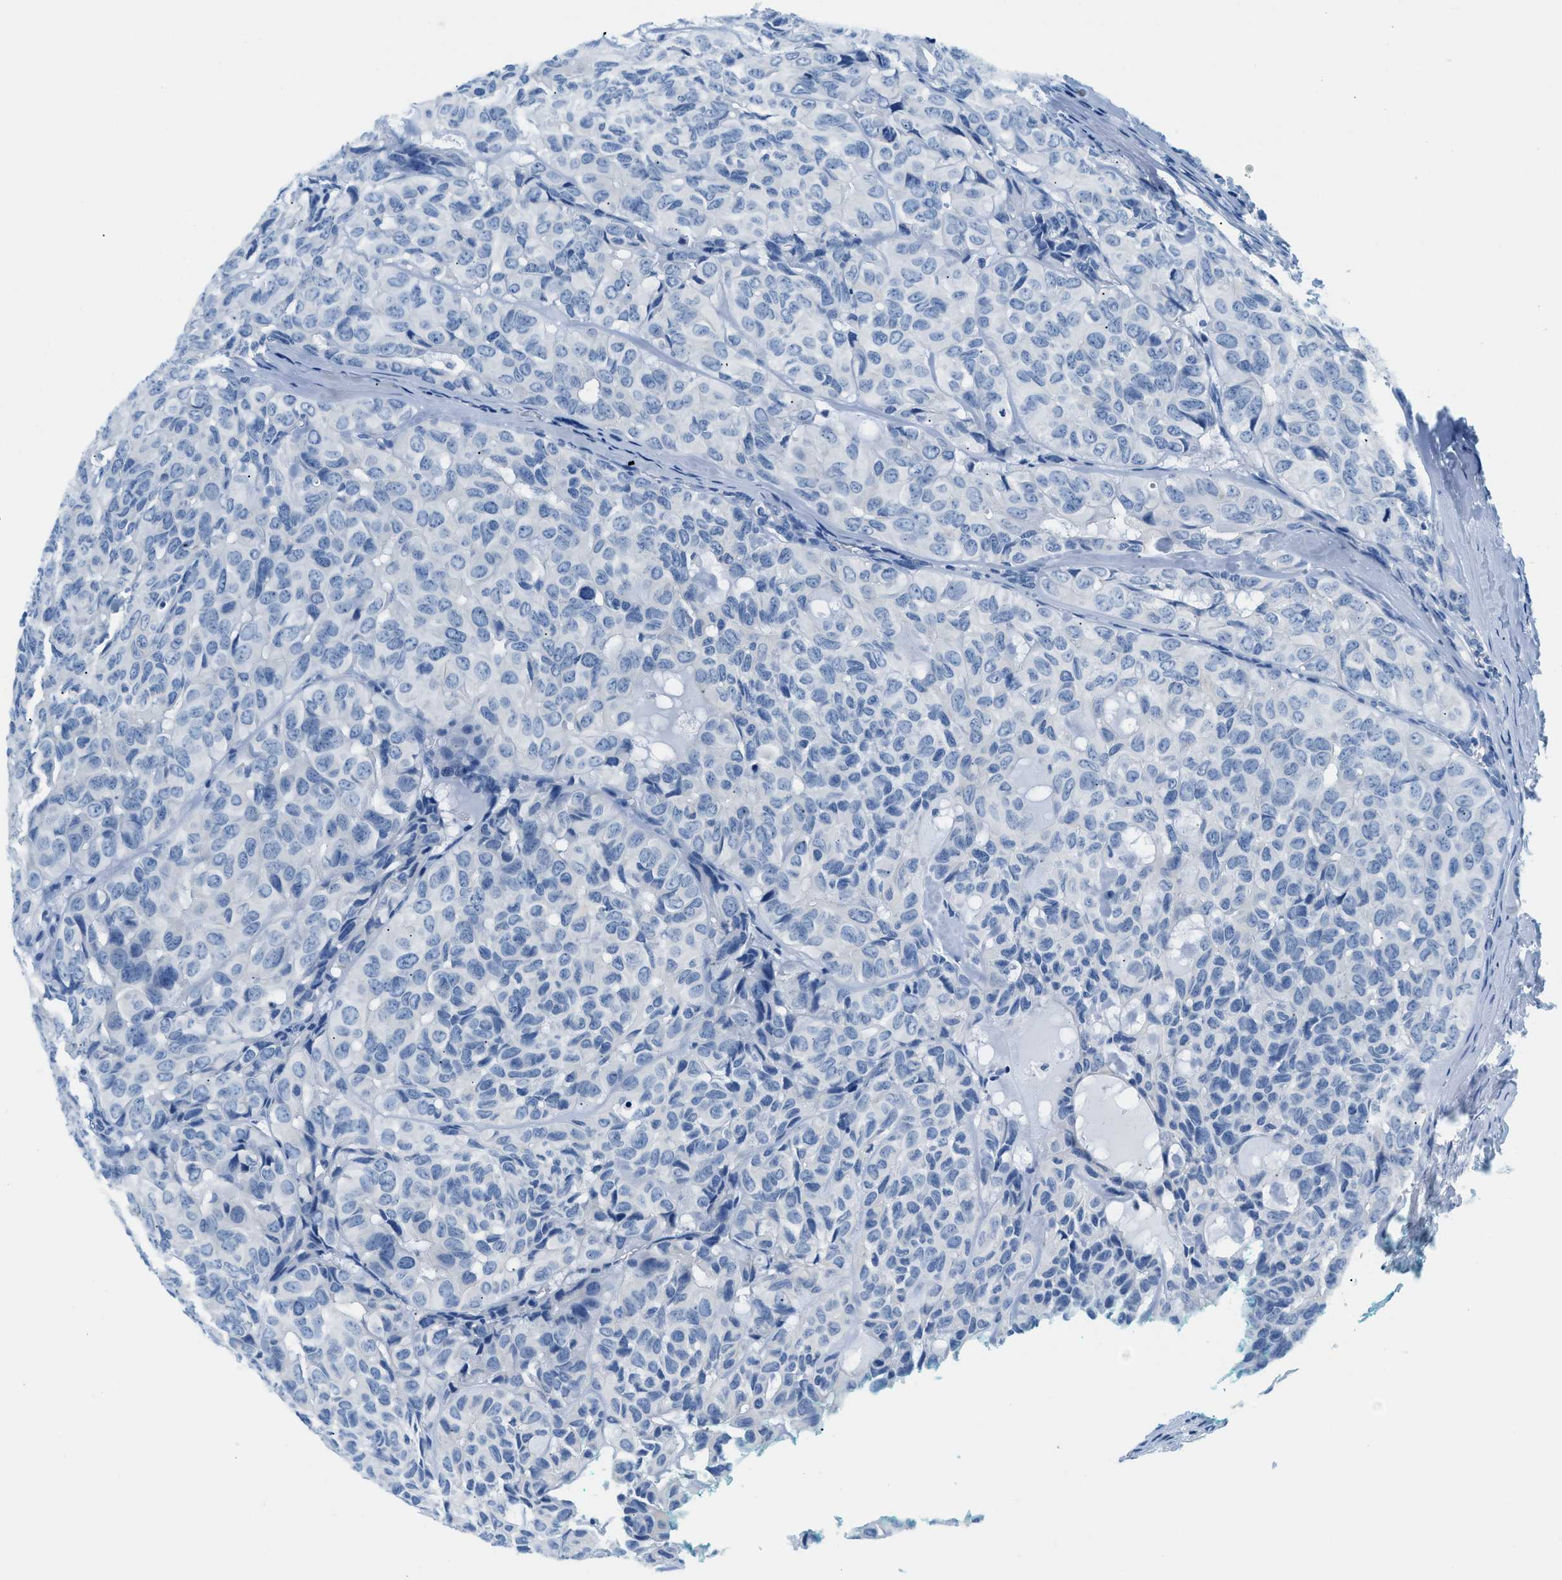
{"staining": {"intensity": "negative", "quantity": "none", "location": "none"}, "tissue": "head and neck cancer", "cell_type": "Tumor cells", "image_type": "cancer", "snomed": [{"axis": "morphology", "description": "Adenocarcinoma, NOS"}, {"axis": "topography", "description": "Salivary gland, NOS"}, {"axis": "topography", "description": "Head-Neck"}], "caption": "This photomicrograph is of head and neck adenocarcinoma stained with IHC to label a protein in brown with the nuclei are counter-stained blue. There is no positivity in tumor cells.", "gene": "STXBP2", "patient": {"sex": "female", "age": 76}}